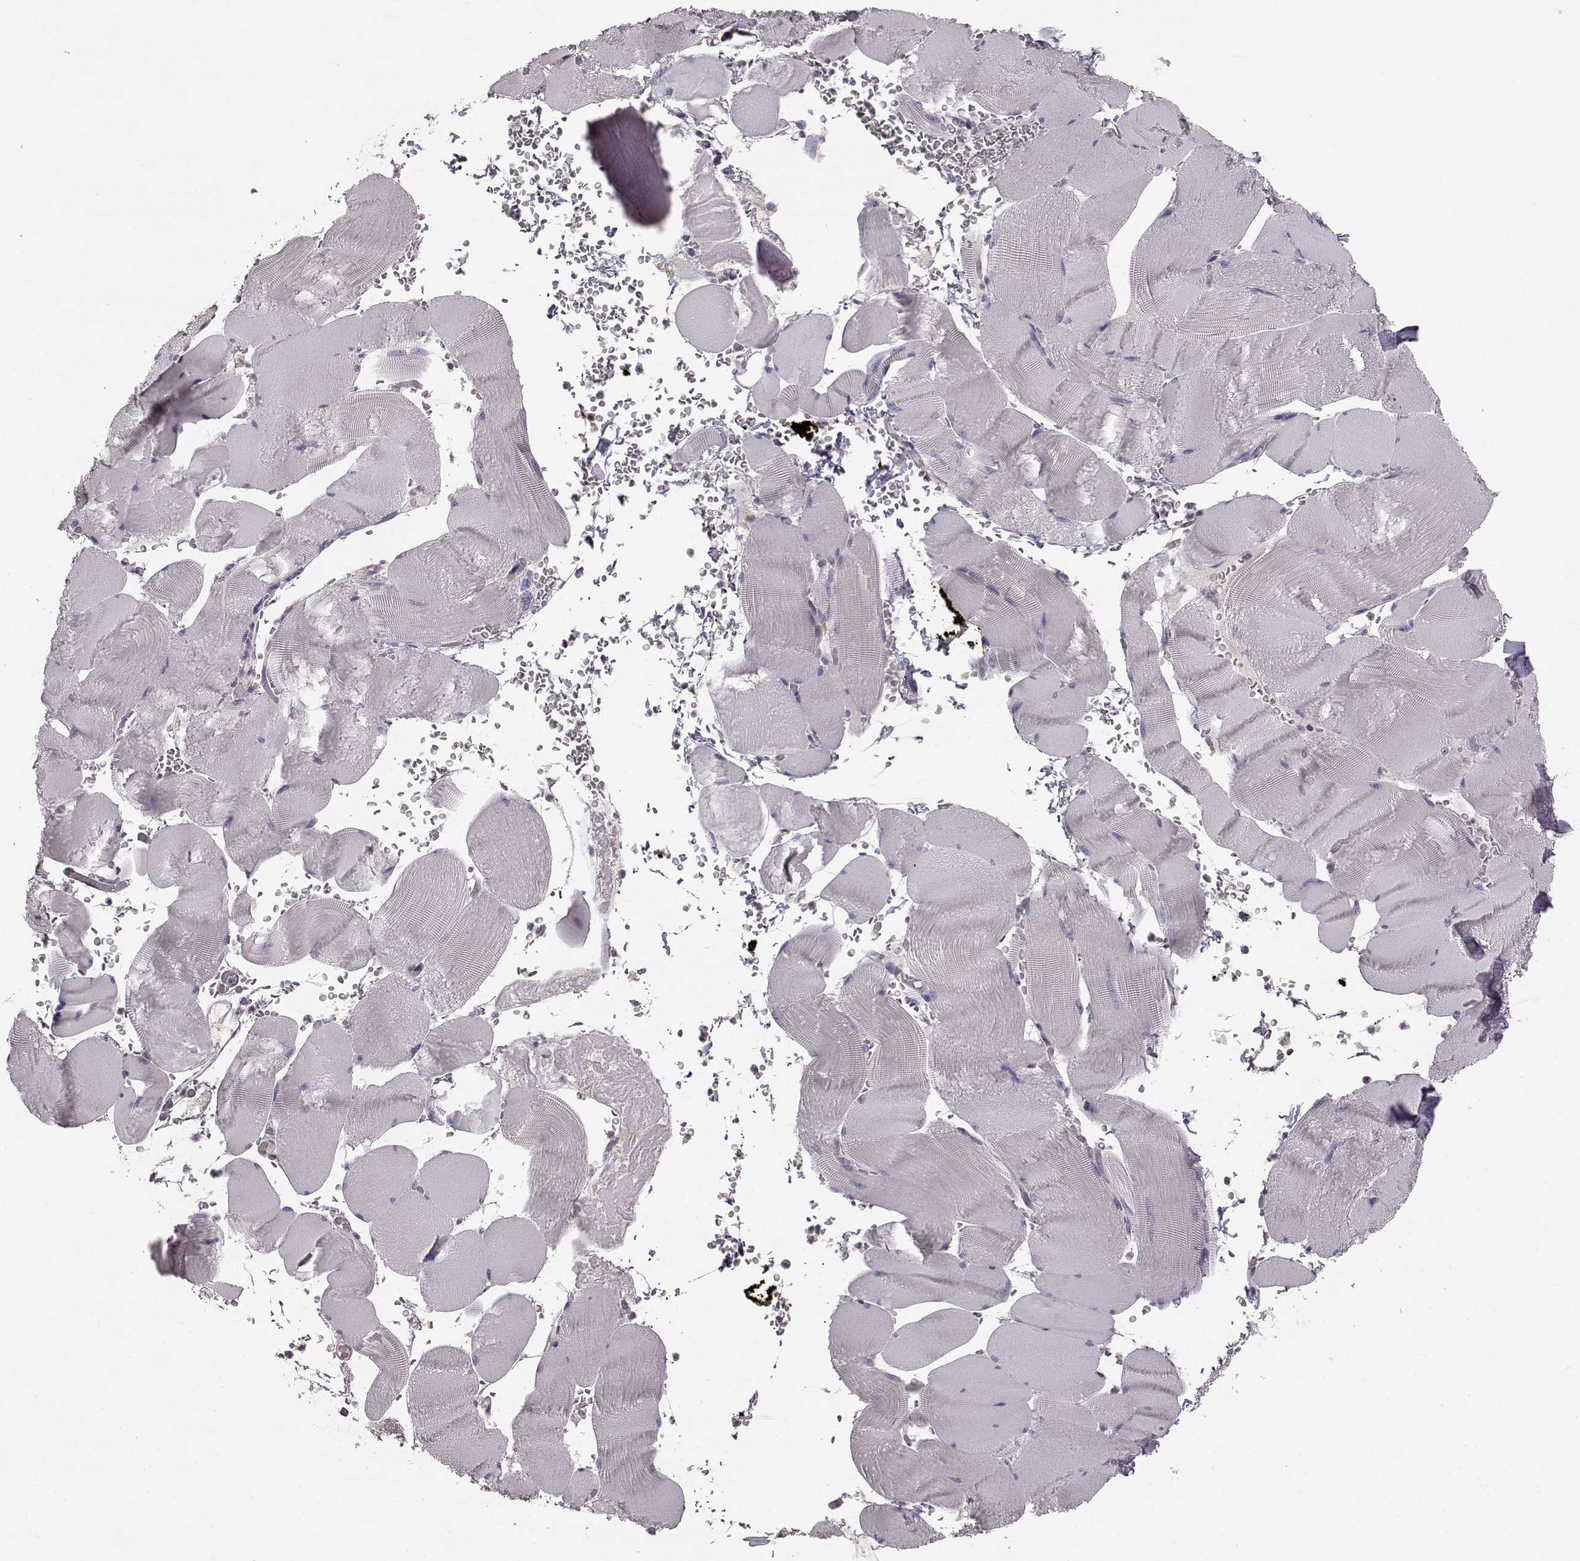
{"staining": {"intensity": "negative", "quantity": "none", "location": "none"}, "tissue": "skeletal muscle", "cell_type": "Myocytes", "image_type": "normal", "snomed": [{"axis": "morphology", "description": "Normal tissue, NOS"}, {"axis": "topography", "description": "Skeletal muscle"}], "caption": "The immunohistochemistry photomicrograph has no significant expression in myocytes of skeletal muscle.", "gene": "GHR", "patient": {"sex": "male", "age": 56}}